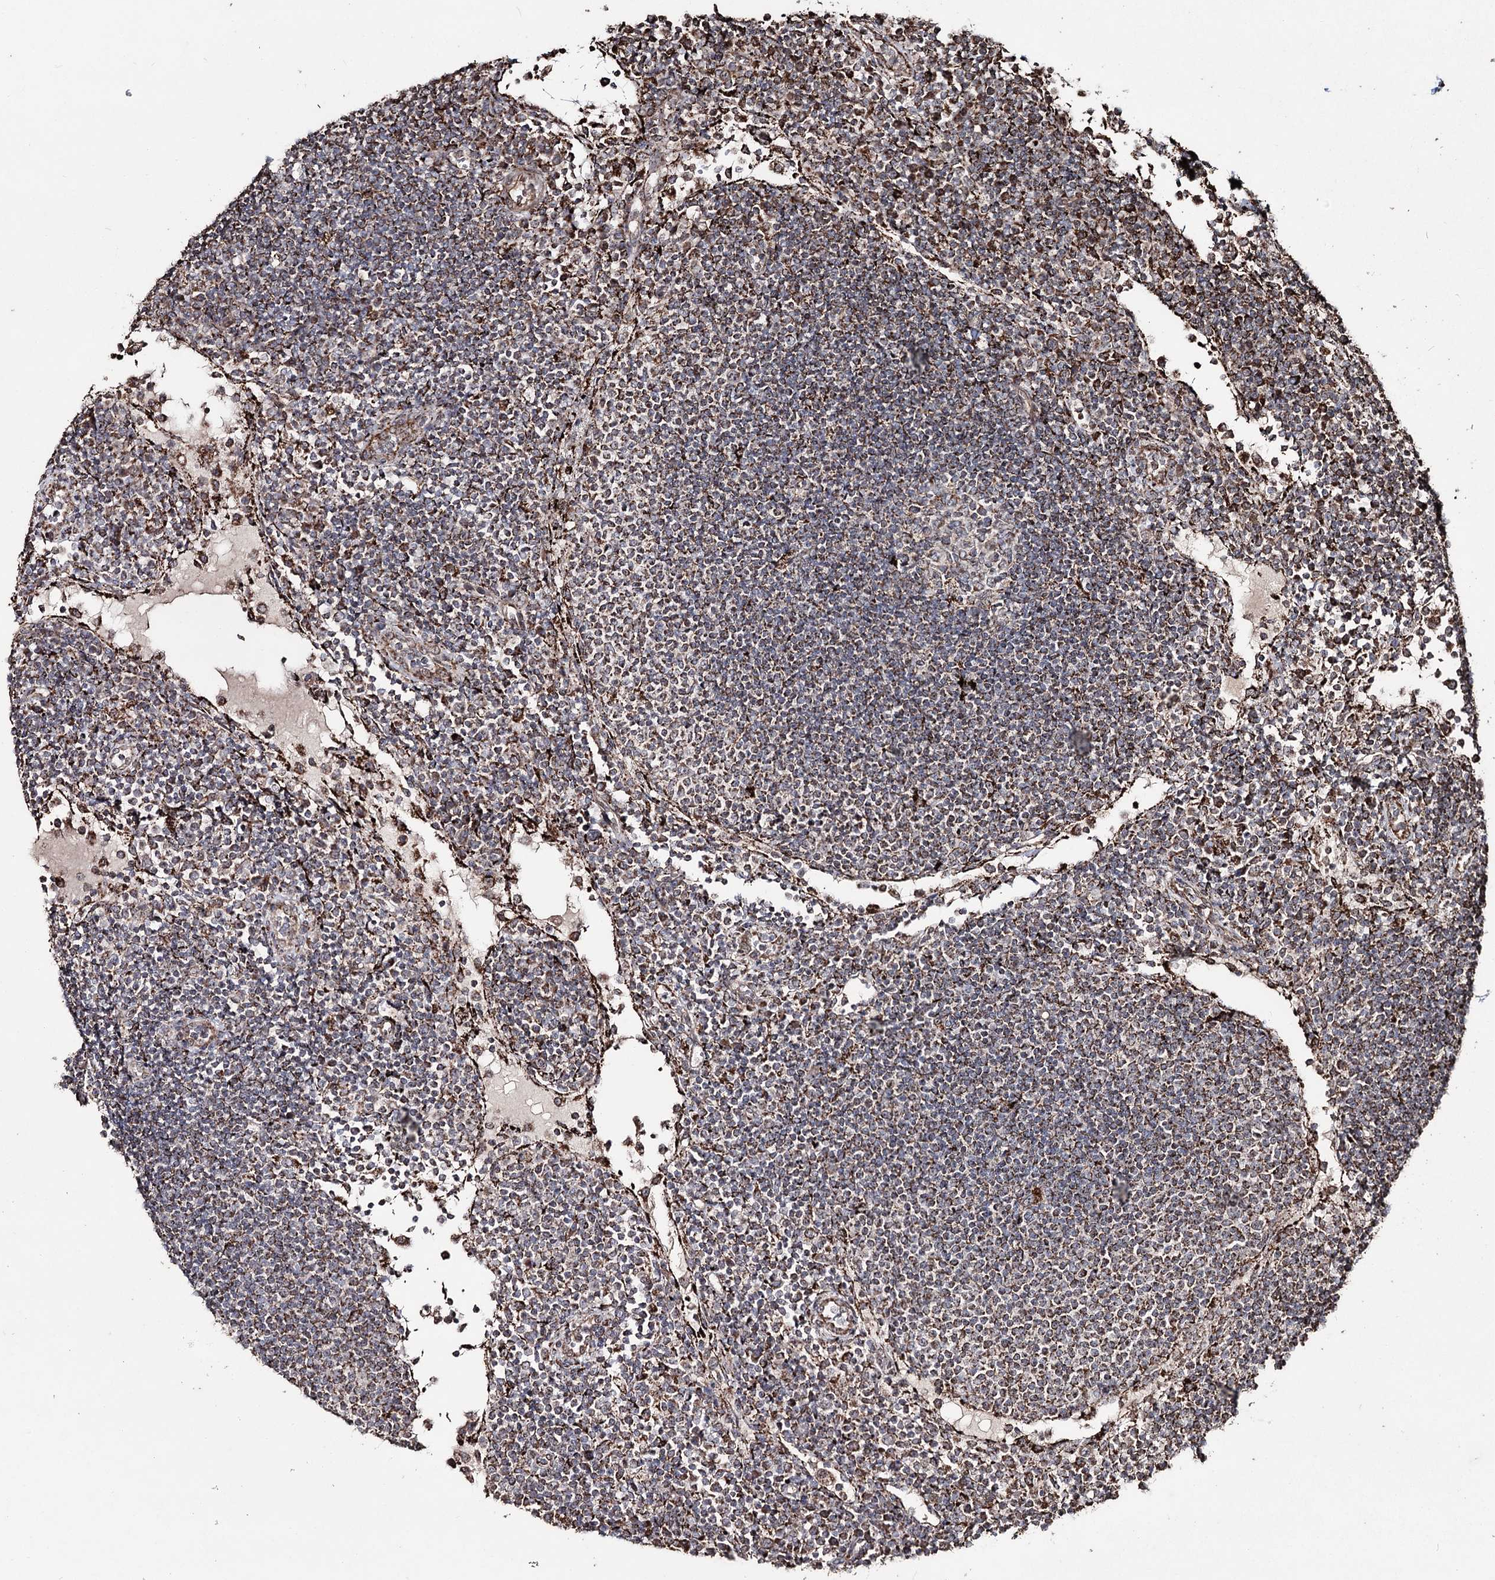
{"staining": {"intensity": "moderate", "quantity": "<25%", "location": "cytoplasmic/membranous"}, "tissue": "lymph node", "cell_type": "Germinal center cells", "image_type": "normal", "snomed": [{"axis": "morphology", "description": "Normal tissue, NOS"}, {"axis": "topography", "description": "Lymph node"}], "caption": "The photomicrograph shows a brown stain indicating the presence of a protein in the cytoplasmic/membranous of germinal center cells in lymph node.", "gene": "SLF2", "patient": {"sex": "female", "age": 53}}